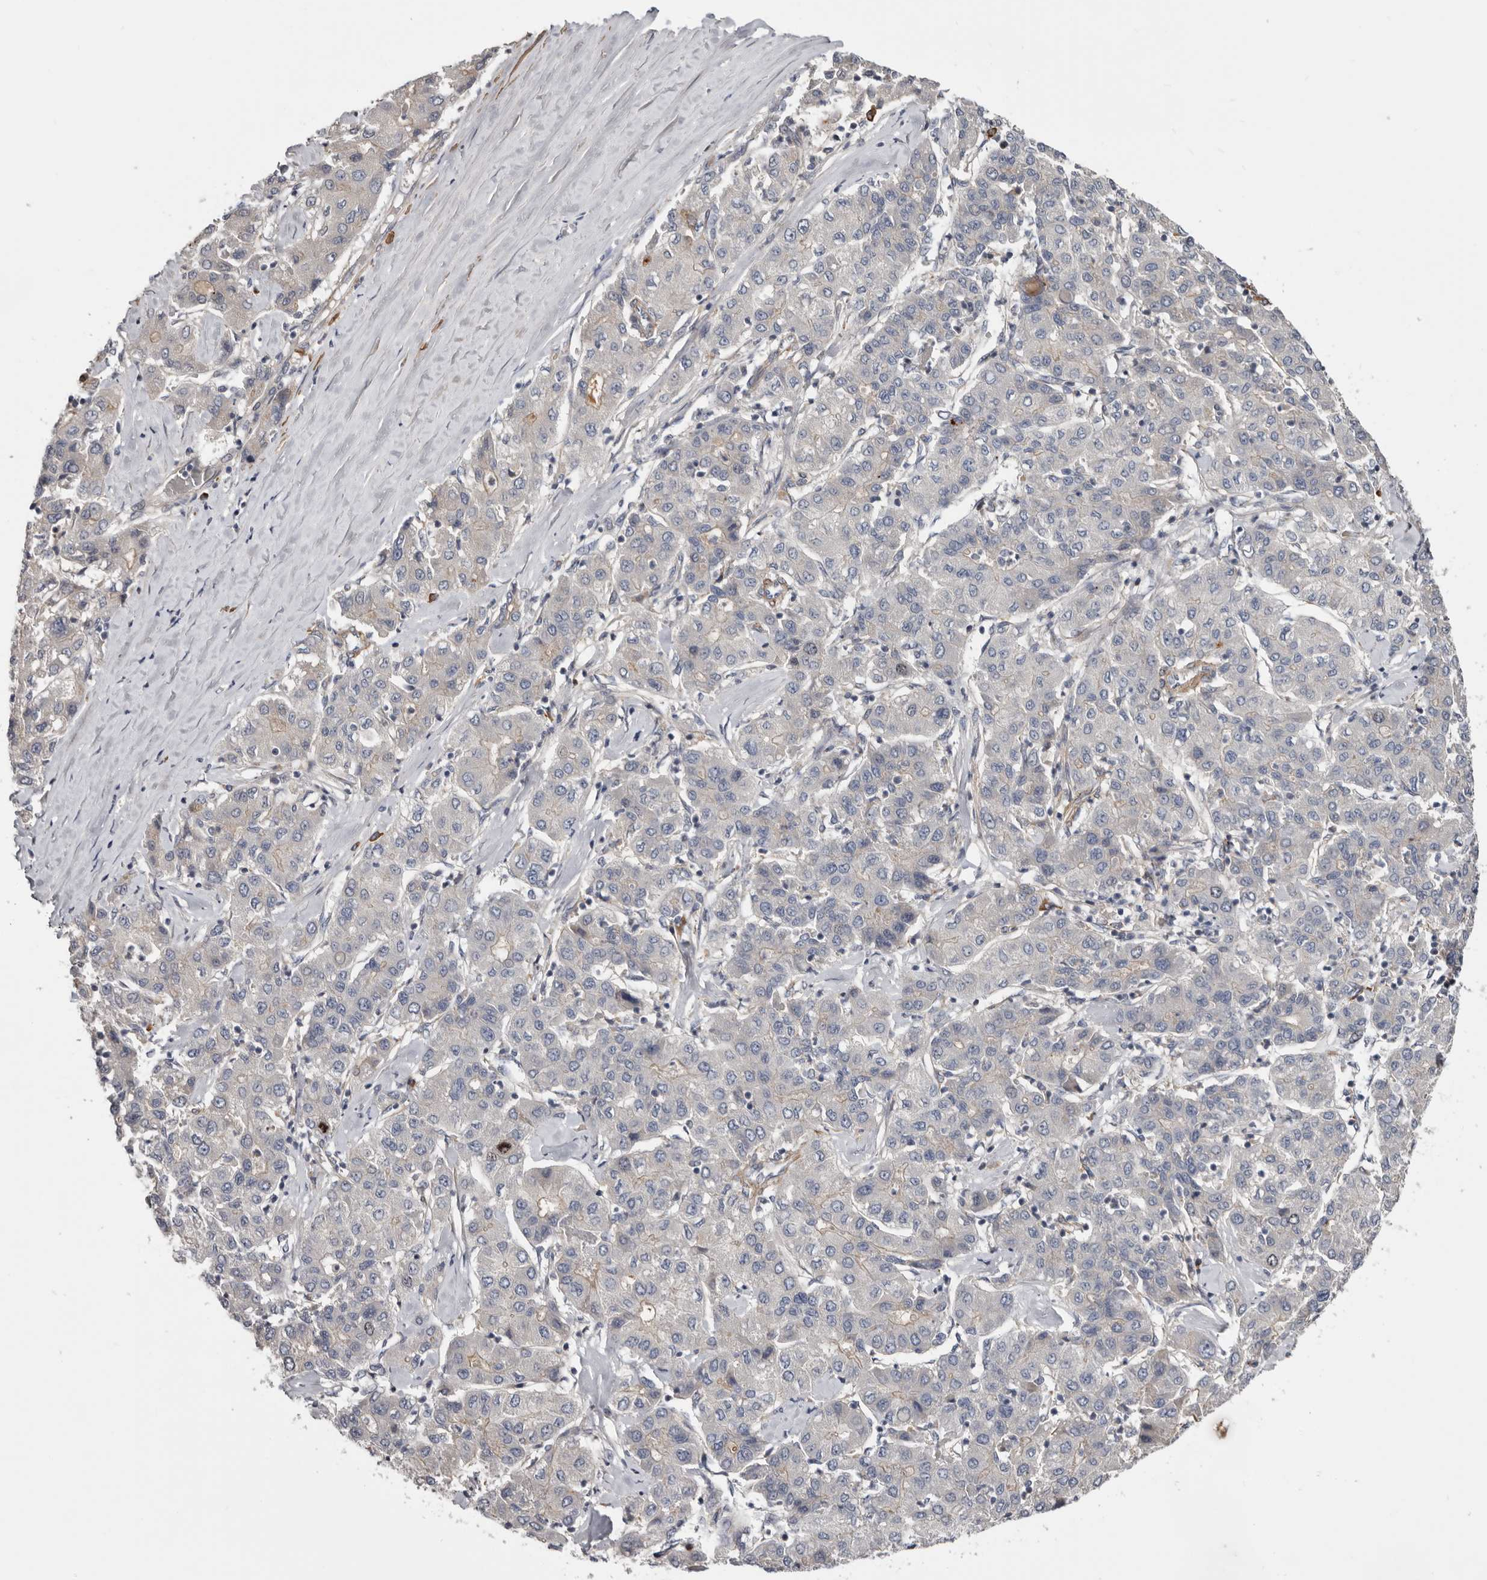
{"staining": {"intensity": "negative", "quantity": "none", "location": "none"}, "tissue": "liver cancer", "cell_type": "Tumor cells", "image_type": "cancer", "snomed": [{"axis": "morphology", "description": "Carcinoma, Hepatocellular, NOS"}, {"axis": "topography", "description": "Liver"}], "caption": "Immunohistochemical staining of human liver cancer reveals no significant expression in tumor cells. The staining is performed using DAB brown chromogen with nuclei counter-stained in using hematoxylin.", "gene": "CDCA8", "patient": {"sex": "male", "age": 65}}